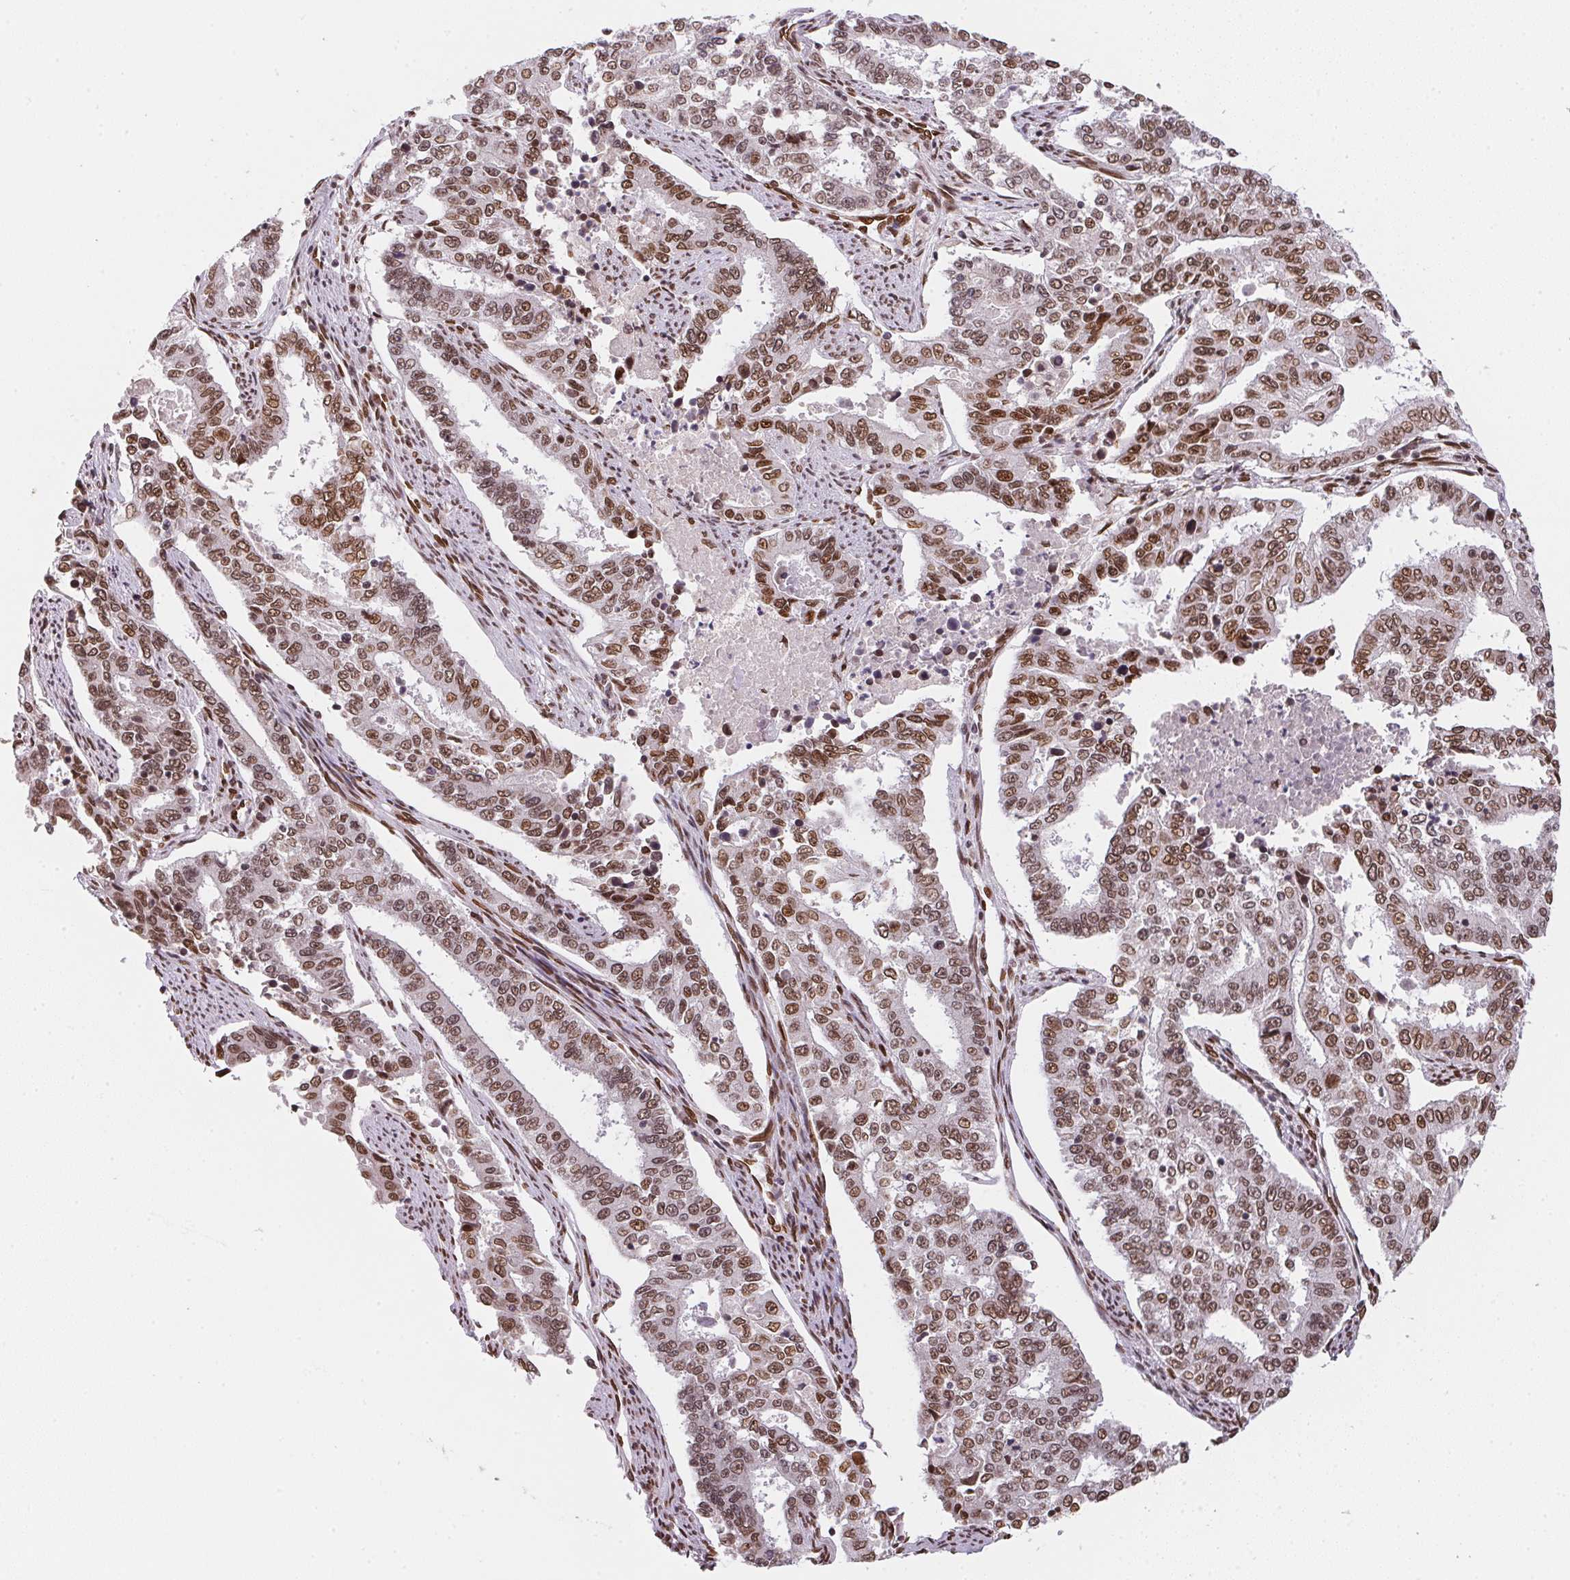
{"staining": {"intensity": "moderate", "quantity": ">75%", "location": "cytoplasmic/membranous,nuclear"}, "tissue": "endometrial cancer", "cell_type": "Tumor cells", "image_type": "cancer", "snomed": [{"axis": "morphology", "description": "Adenocarcinoma, NOS"}, {"axis": "topography", "description": "Uterus"}], "caption": "A micrograph showing moderate cytoplasmic/membranous and nuclear staining in about >75% of tumor cells in endometrial cancer, as visualized by brown immunohistochemical staining.", "gene": "SAP30BP", "patient": {"sex": "female", "age": 59}}